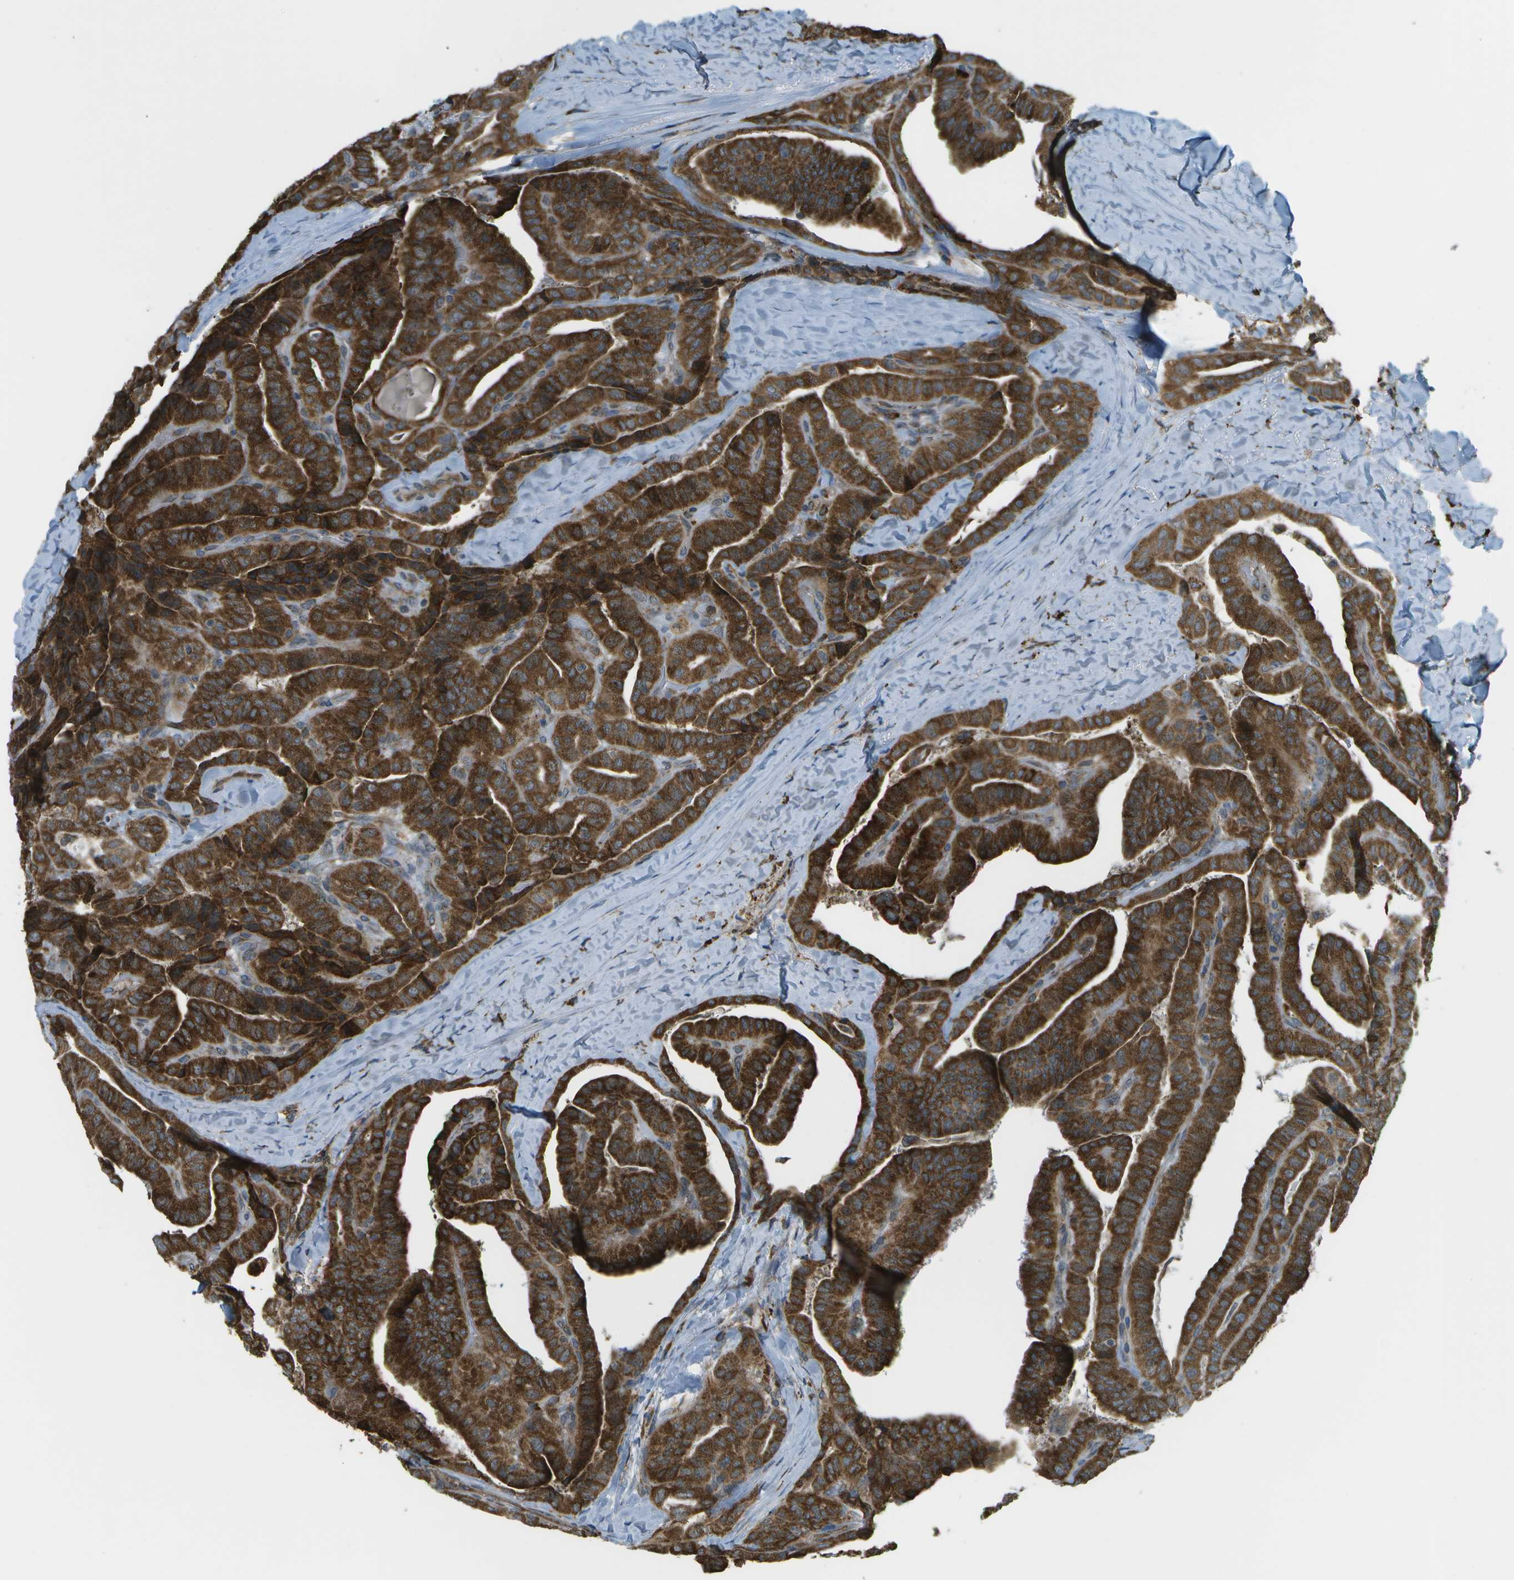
{"staining": {"intensity": "strong", "quantity": ">75%", "location": "cytoplasmic/membranous"}, "tissue": "thyroid cancer", "cell_type": "Tumor cells", "image_type": "cancer", "snomed": [{"axis": "morphology", "description": "Papillary adenocarcinoma, NOS"}, {"axis": "topography", "description": "Thyroid gland"}], "caption": "A photomicrograph of human thyroid cancer (papillary adenocarcinoma) stained for a protein shows strong cytoplasmic/membranous brown staining in tumor cells. Immunohistochemistry (ihc) stains the protein in brown and the nuclei are stained blue.", "gene": "USP30", "patient": {"sex": "male", "age": 77}}